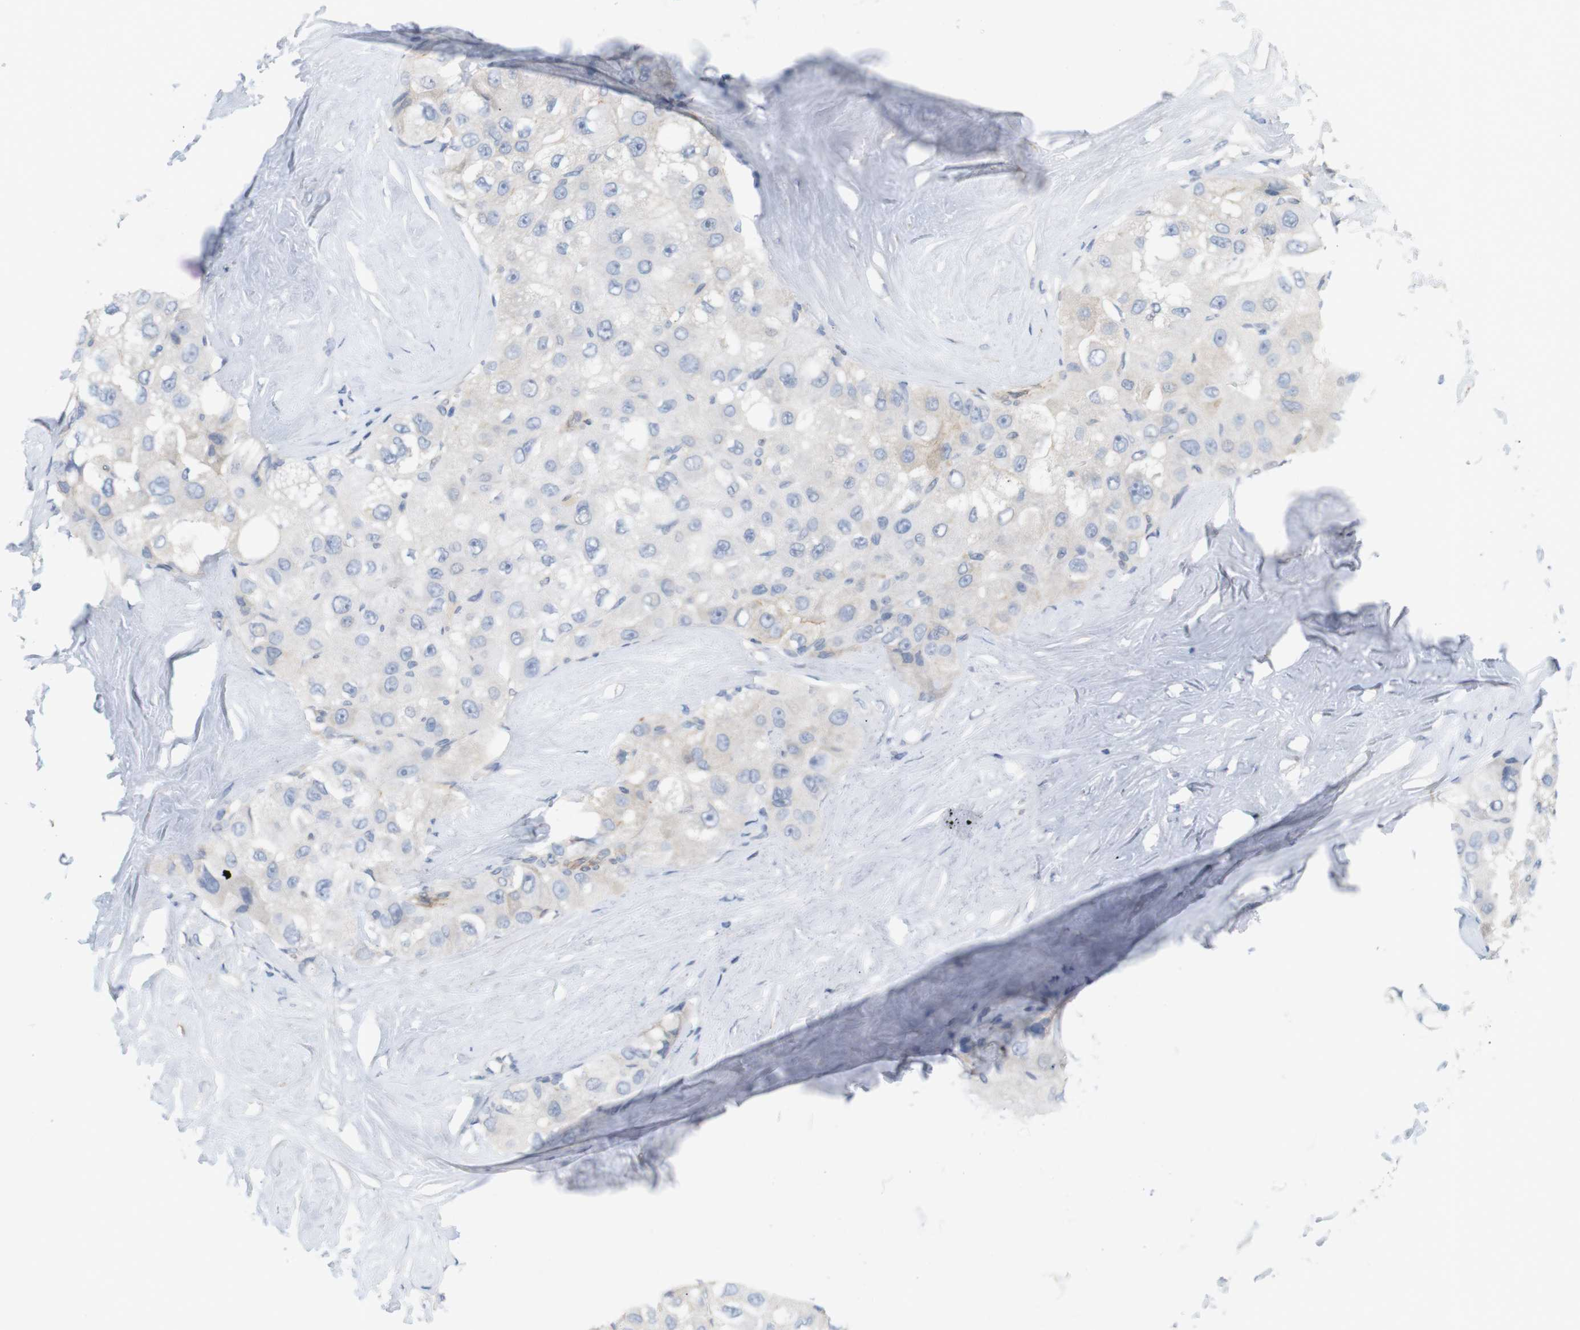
{"staining": {"intensity": "negative", "quantity": "none", "location": "none"}, "tissue": "liver cancer", "cell_type": "Tumor cells", "image_type": "cancer", "snomed": [{"axis": "morphology", "description": "Carcinoma, Hepatocellular, NOS"}, {"axis": "topography", "description": "Liver"}], "caption": "This is a photomicrograph of immunohistochemistry staining of liver cancer (hepatocellular carcinoma), which shows no staining in tumor cells.", "gene": "ITPR1", "patient": {"sex": "male", "age": 80}}